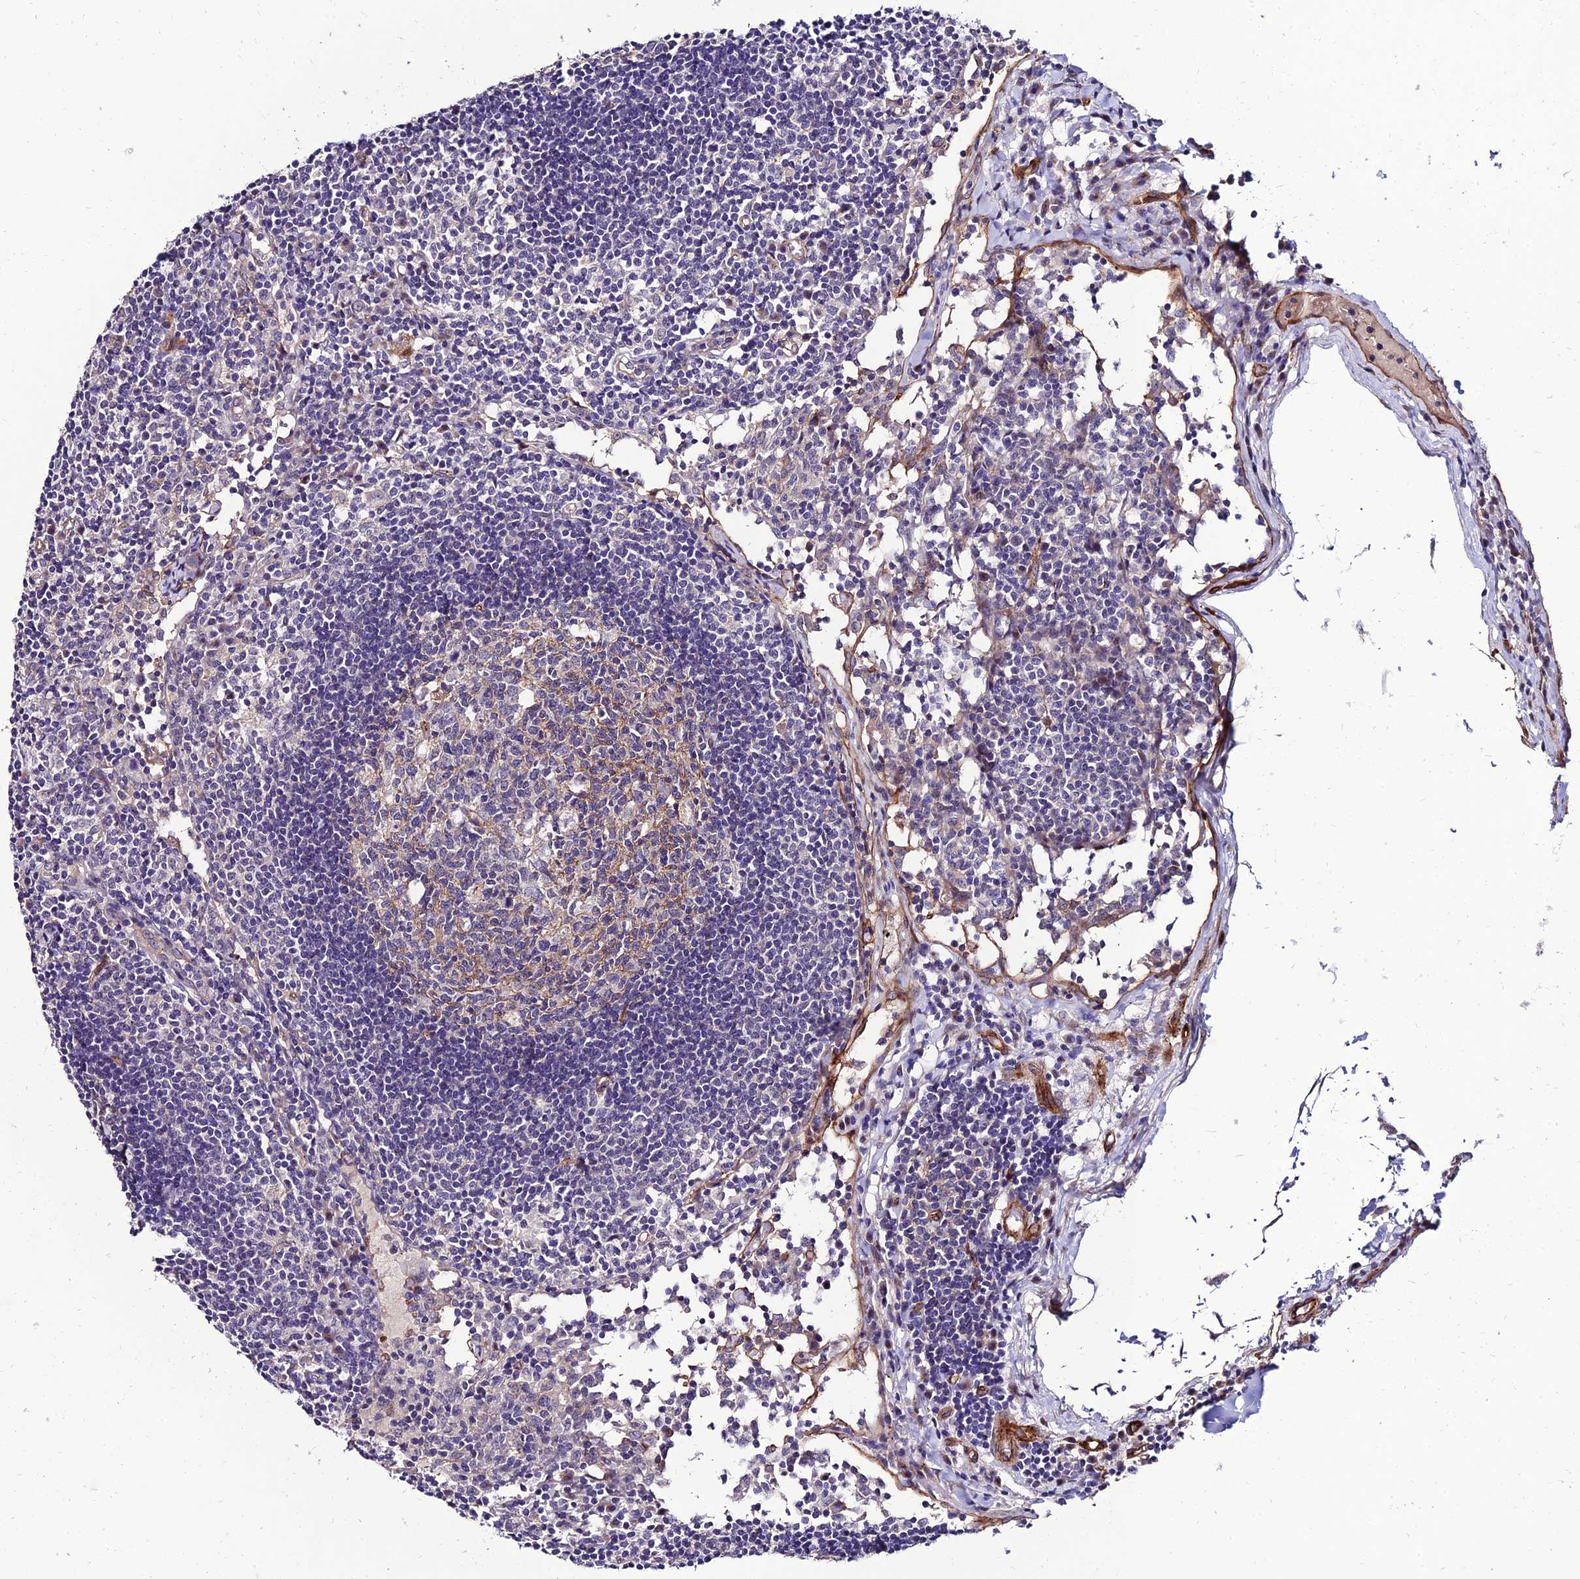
{"staining": {"intensity": "weak", "quantity": "25%-75%", "location": "cytoplasmic/membranous"}, "tissue": "lymph node", "cell_type": "Germinal center cells", "image_type": "normal", "snomed": [{"axis": "morphology", "description": "Normal tissue, NOS"}, {"axis": "topography", "description": "Lymph node"}], "caption": "Weak cytoplasmic/membranous positivity for a protein is appreciated in approximately 25%-75% of germinal center cells of normal lymph node using immunohistochemistry (IHC).", "gene": "ALDH3B2", "patient": {"sex": "female", "age": 55}}